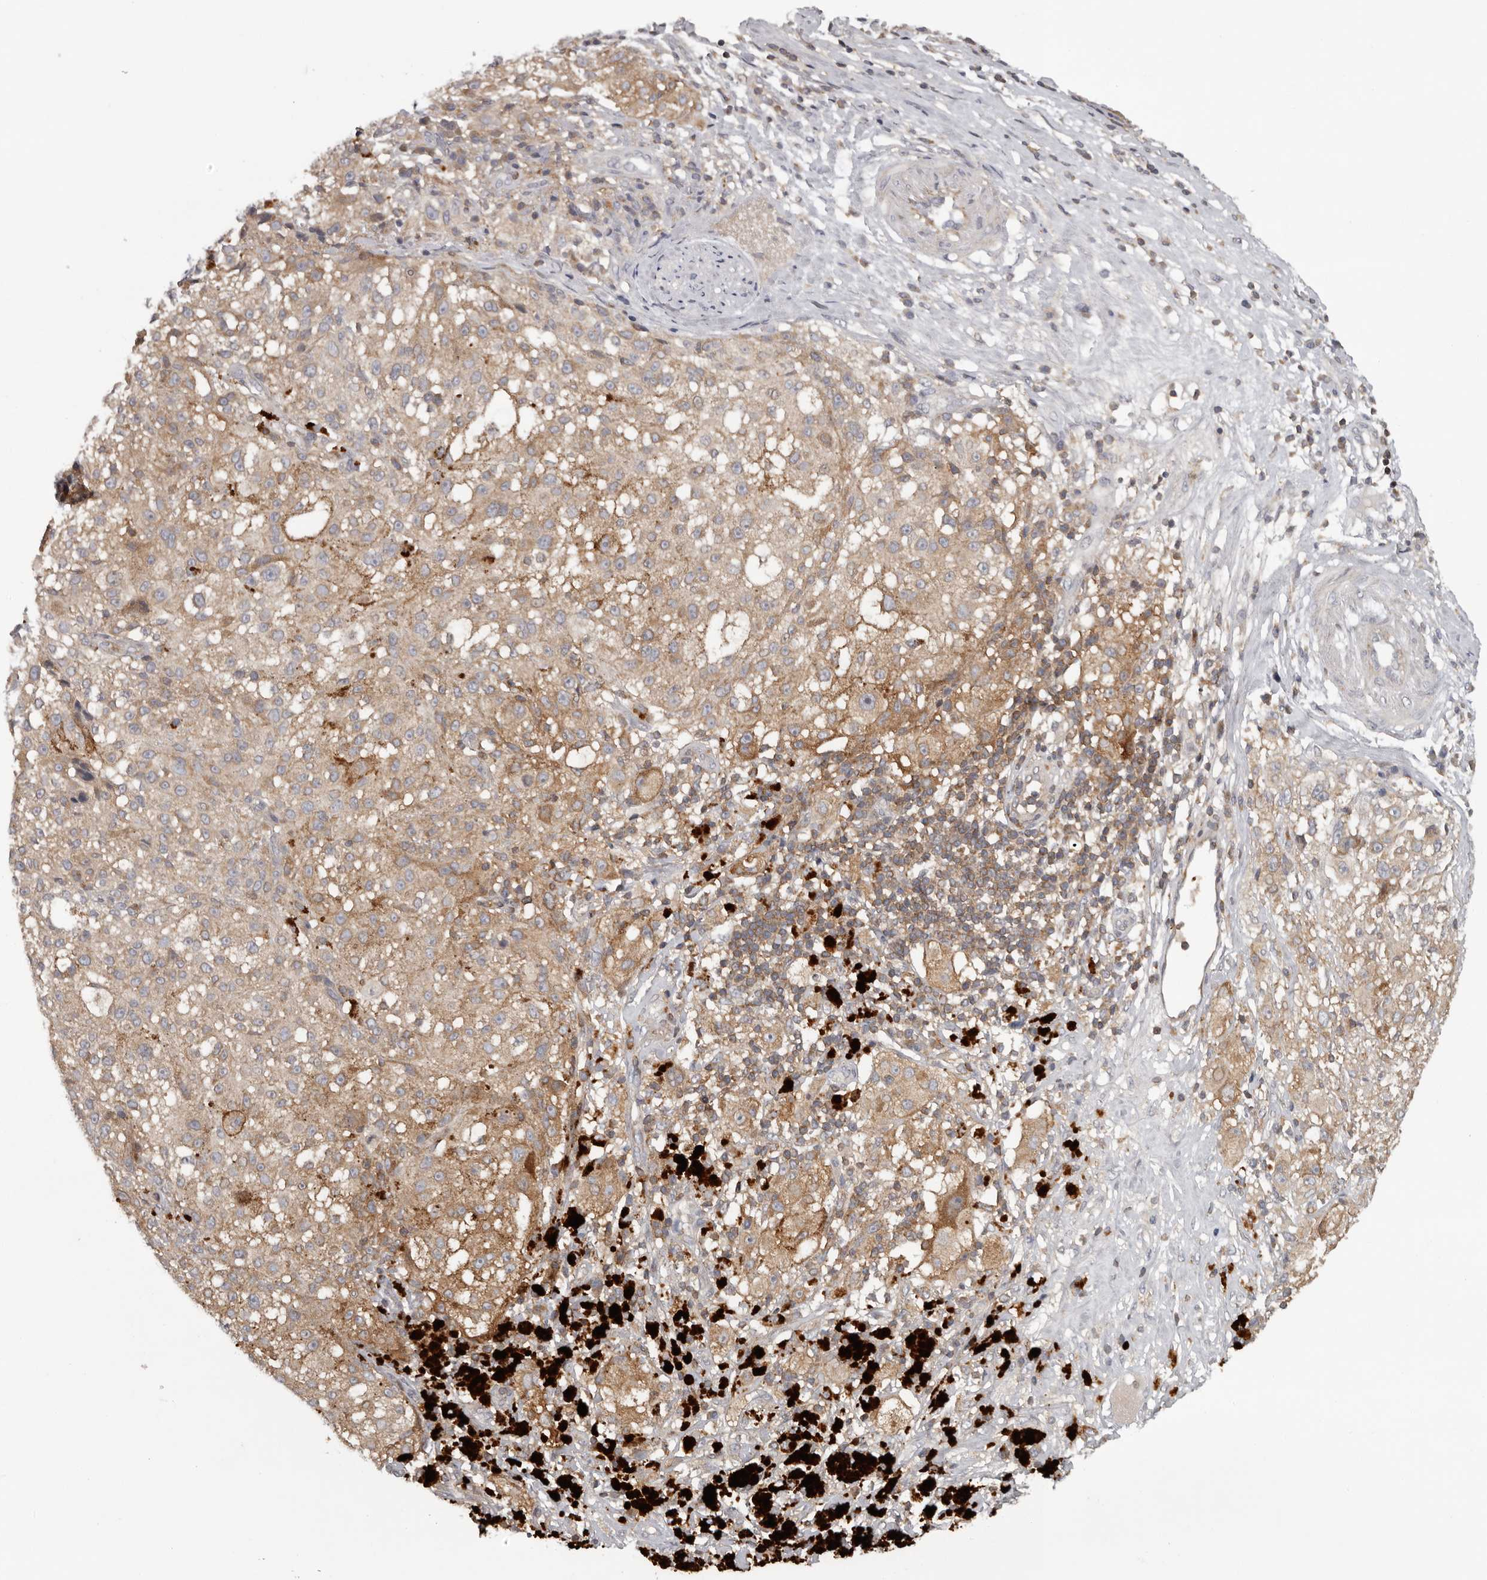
{"staining": {"intensity": "moderate", "quantity": ">75%", "location": "cytoplasmic/membranous"}, "tissue": "melanoma", "cell_type": "Tumor cells", "image_type": "cancer", "snomed": [{"axis": "morphology", "description": "Necrosis, NOS"}, {"axis": "morphology", "description": "Malignant melanoma, NOS"}, {"axis": "topography", "description": "Skin"}], "caption": "DAB (3,3'-diaminobenzidine) immunohistochemical staining of human malignant melanoma reveals moderate cytoplasmic/membranous protein positivity in about >75% of tumor cells. The staining was performed using DAB (3,3'-diaminobenzidine), with brown indicating positive protein expression. Nuclei are stained blue with hematoxylin.", "gene": "ANKRD44", "patient": {"sex": "female", "age": 87}}